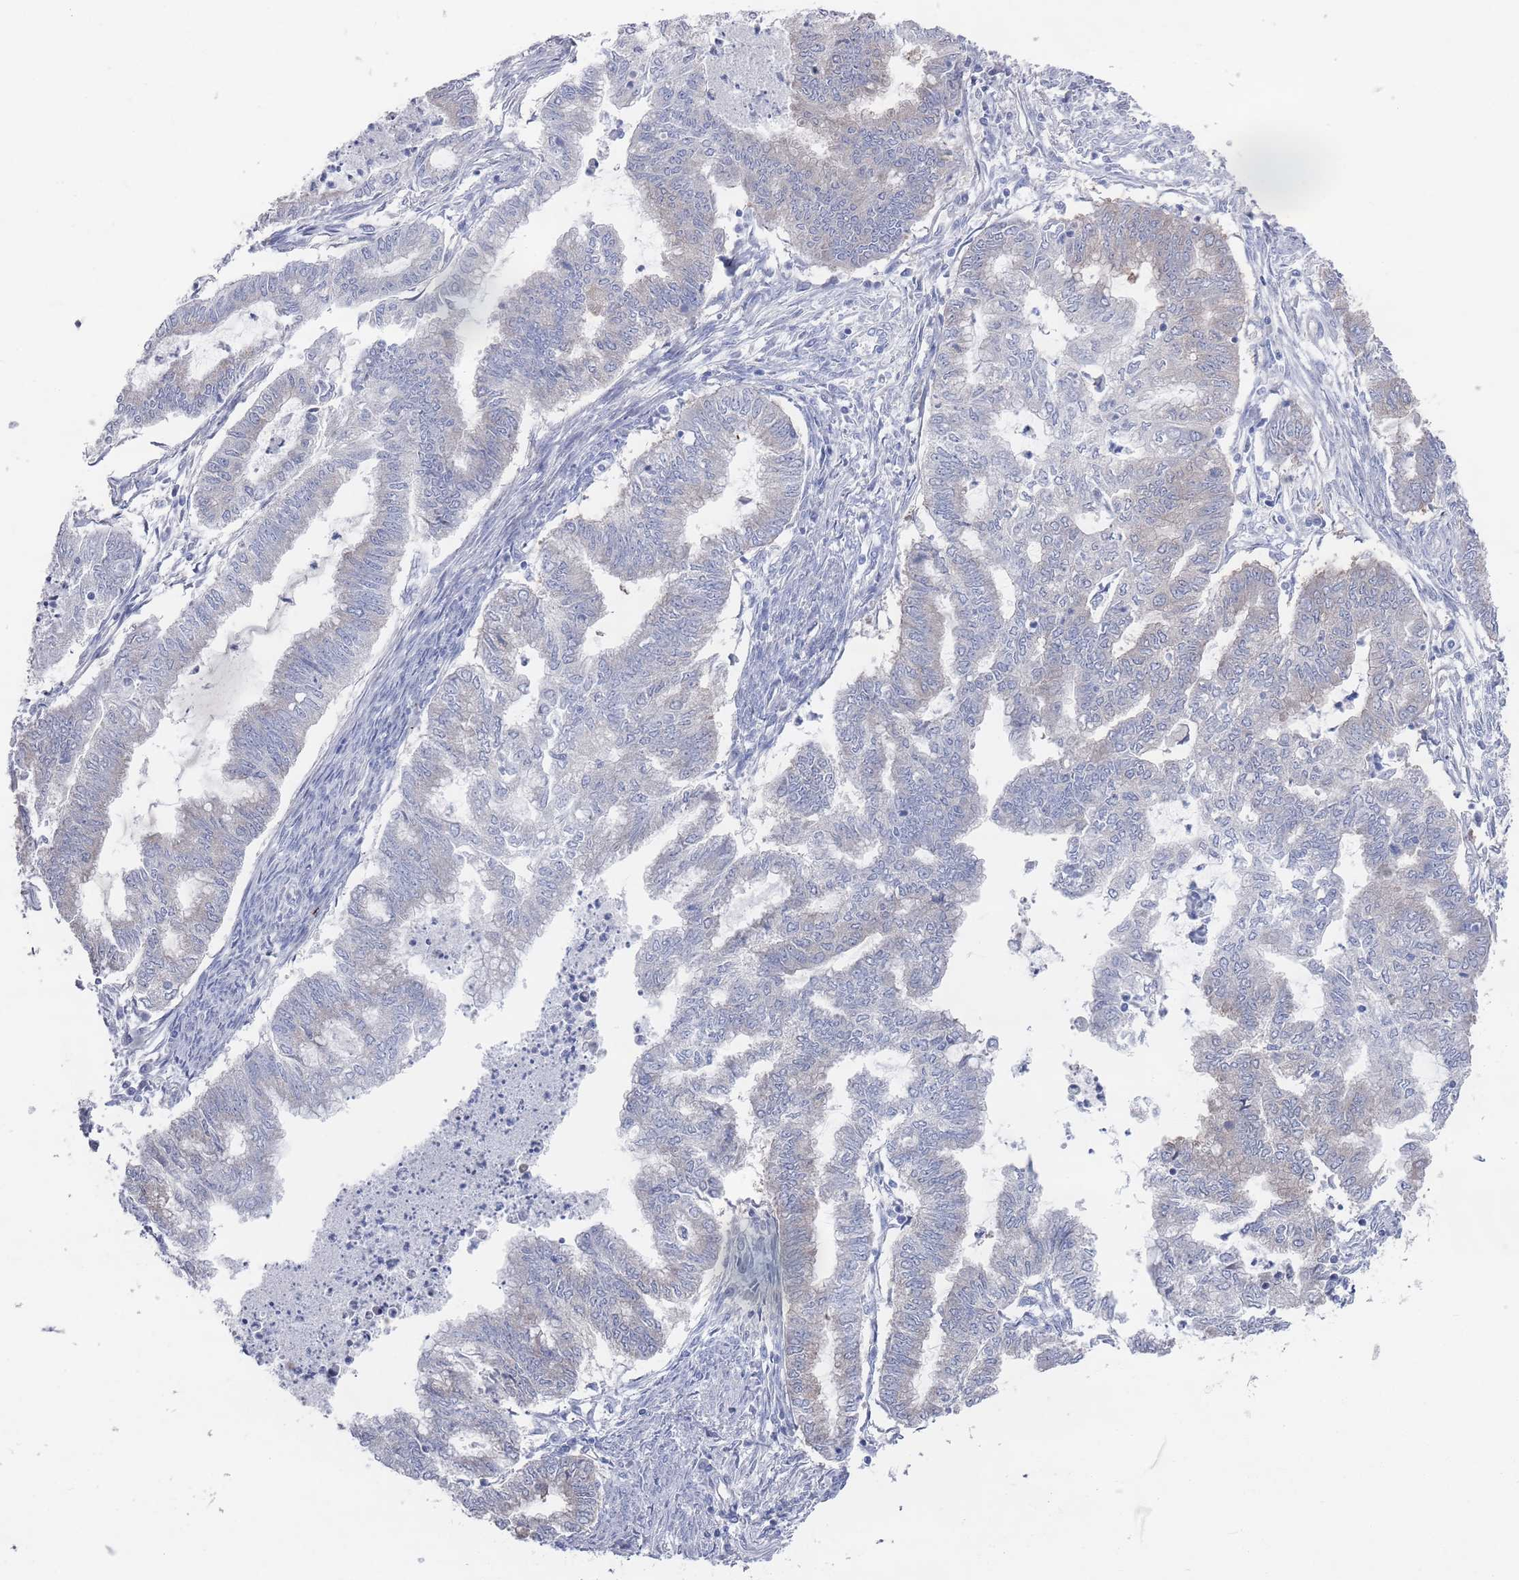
{"staining": {"intensity": "negative", "quantity": "none", "location": "none"}, "tissue": "endometrial cancer", "cell_type": "Tumor cells", "image_type": "cancer", "snomed": [{"axis": "morphology", "description": "Adenocarcinoma, NOS"}, {"axis": "topography", "description": "Endometrium"}], "caption": "Protein analysis of endometrial cancer (adenocarcinoma) displays no significant staining in tumor cells. (DAB (3,3'-diaminobenzidine) immunohistochemistry, high magnification).", "gene": "TMCO3", "patient": {"sex": "female", "age": 79}}